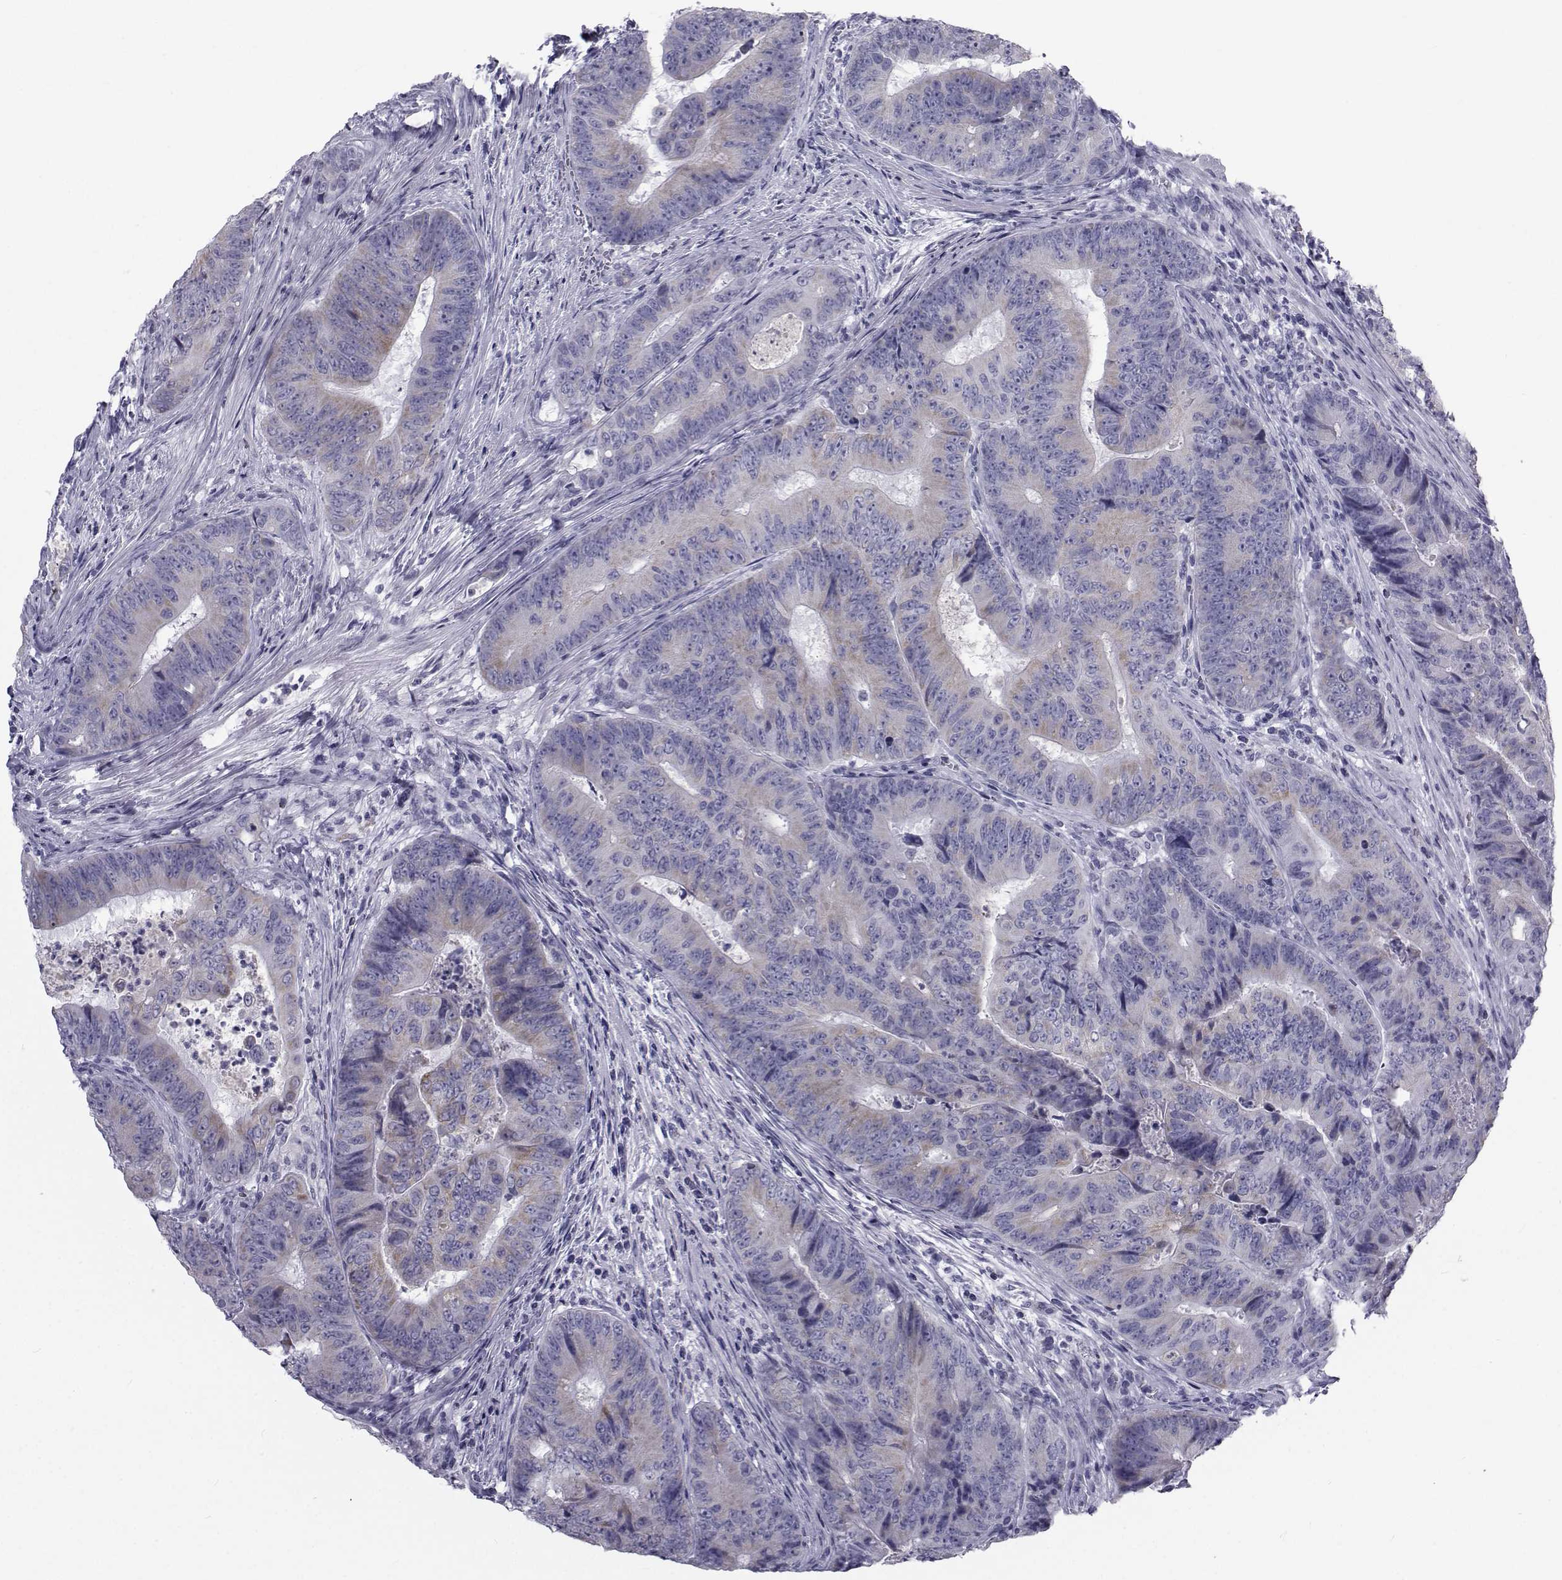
{"staining": {"intensity": "negative", "quantity": "none", "location": "none"}, "tissue": "colorectal cancer", "cell_type": "Tumor cells", "image_type": "cancer", "snomed": [{"axis": "morphology", "description": "Adenocarcinoma, NOS"}, {"axis": "topography", "description": "Colon"}], "caption": "Human colorectal adenocarcinoma stained for a protein using immunohistochemistry (IHC) reveals no positivity in tumor cells.", "gene": "FDXR", "patient": {"sex": "female", "age": 48}}